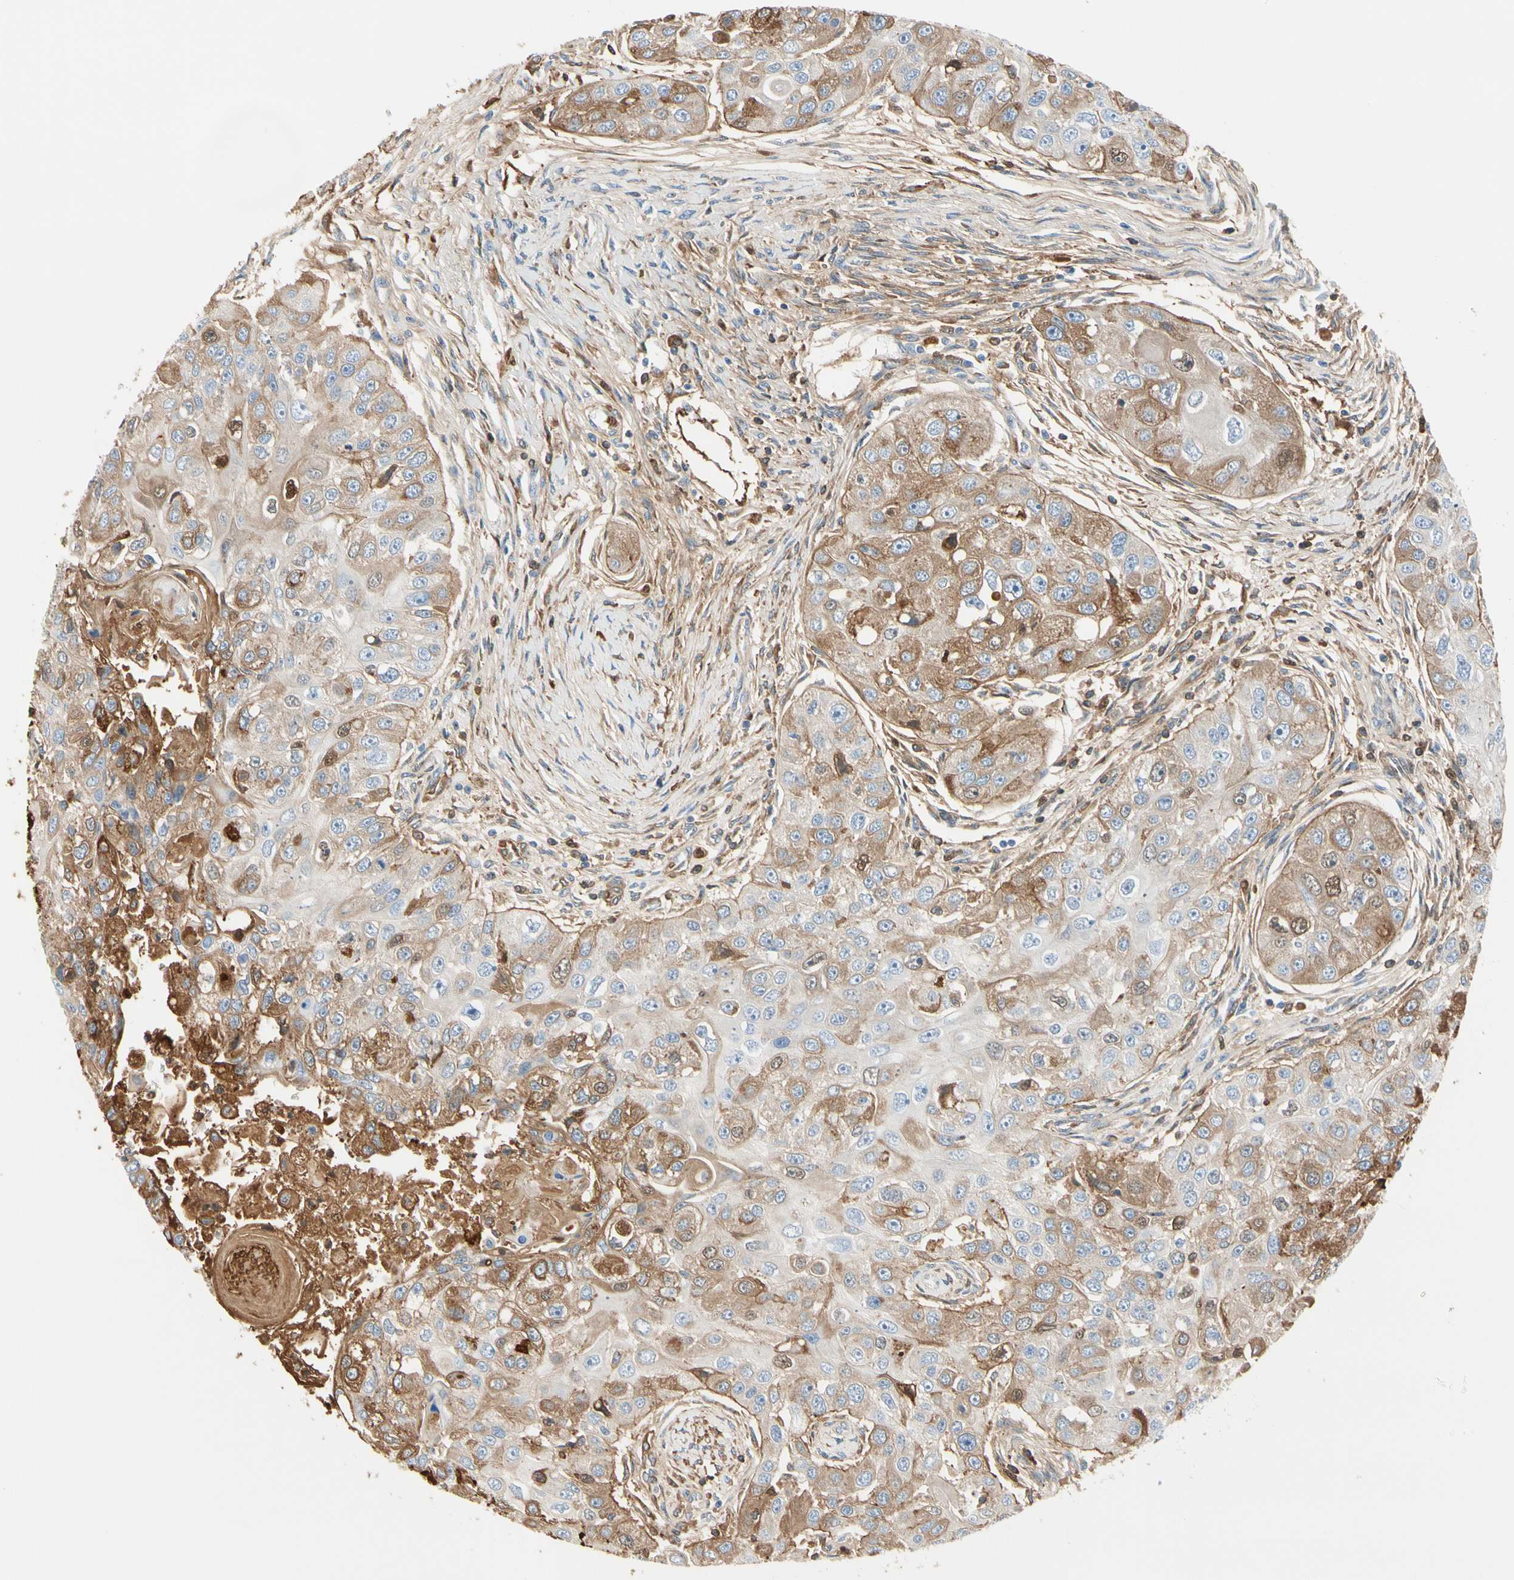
{"staining": {"intensity": "moderate", "quantity": ">75%", "location": "cytoplasmic/membranous"}, "tissue": "head and neck cancer", "cell_type": "Tumor cells", "image_type": "cancer", "snomed": [{"axis": "morphology", "description": "Normal tissue, NOS"}, {"axis": "morphology", "description": "Squamous cell carcinoma, NOS"}, {"axis": "topography", "description": "Skeletal muscle"}, {"axis": "topography", "description": "Head-Neck"}], "caption": "The photomicrograph displays immunohistochemical staining of squamous cell carcinoma (head and neck). There is moderate cytoplasmic/membranous staining is appreciated in about >75% of tumor cells.", "gene": "LAMB3", "patient": {"sex": "male", "age": 51}}